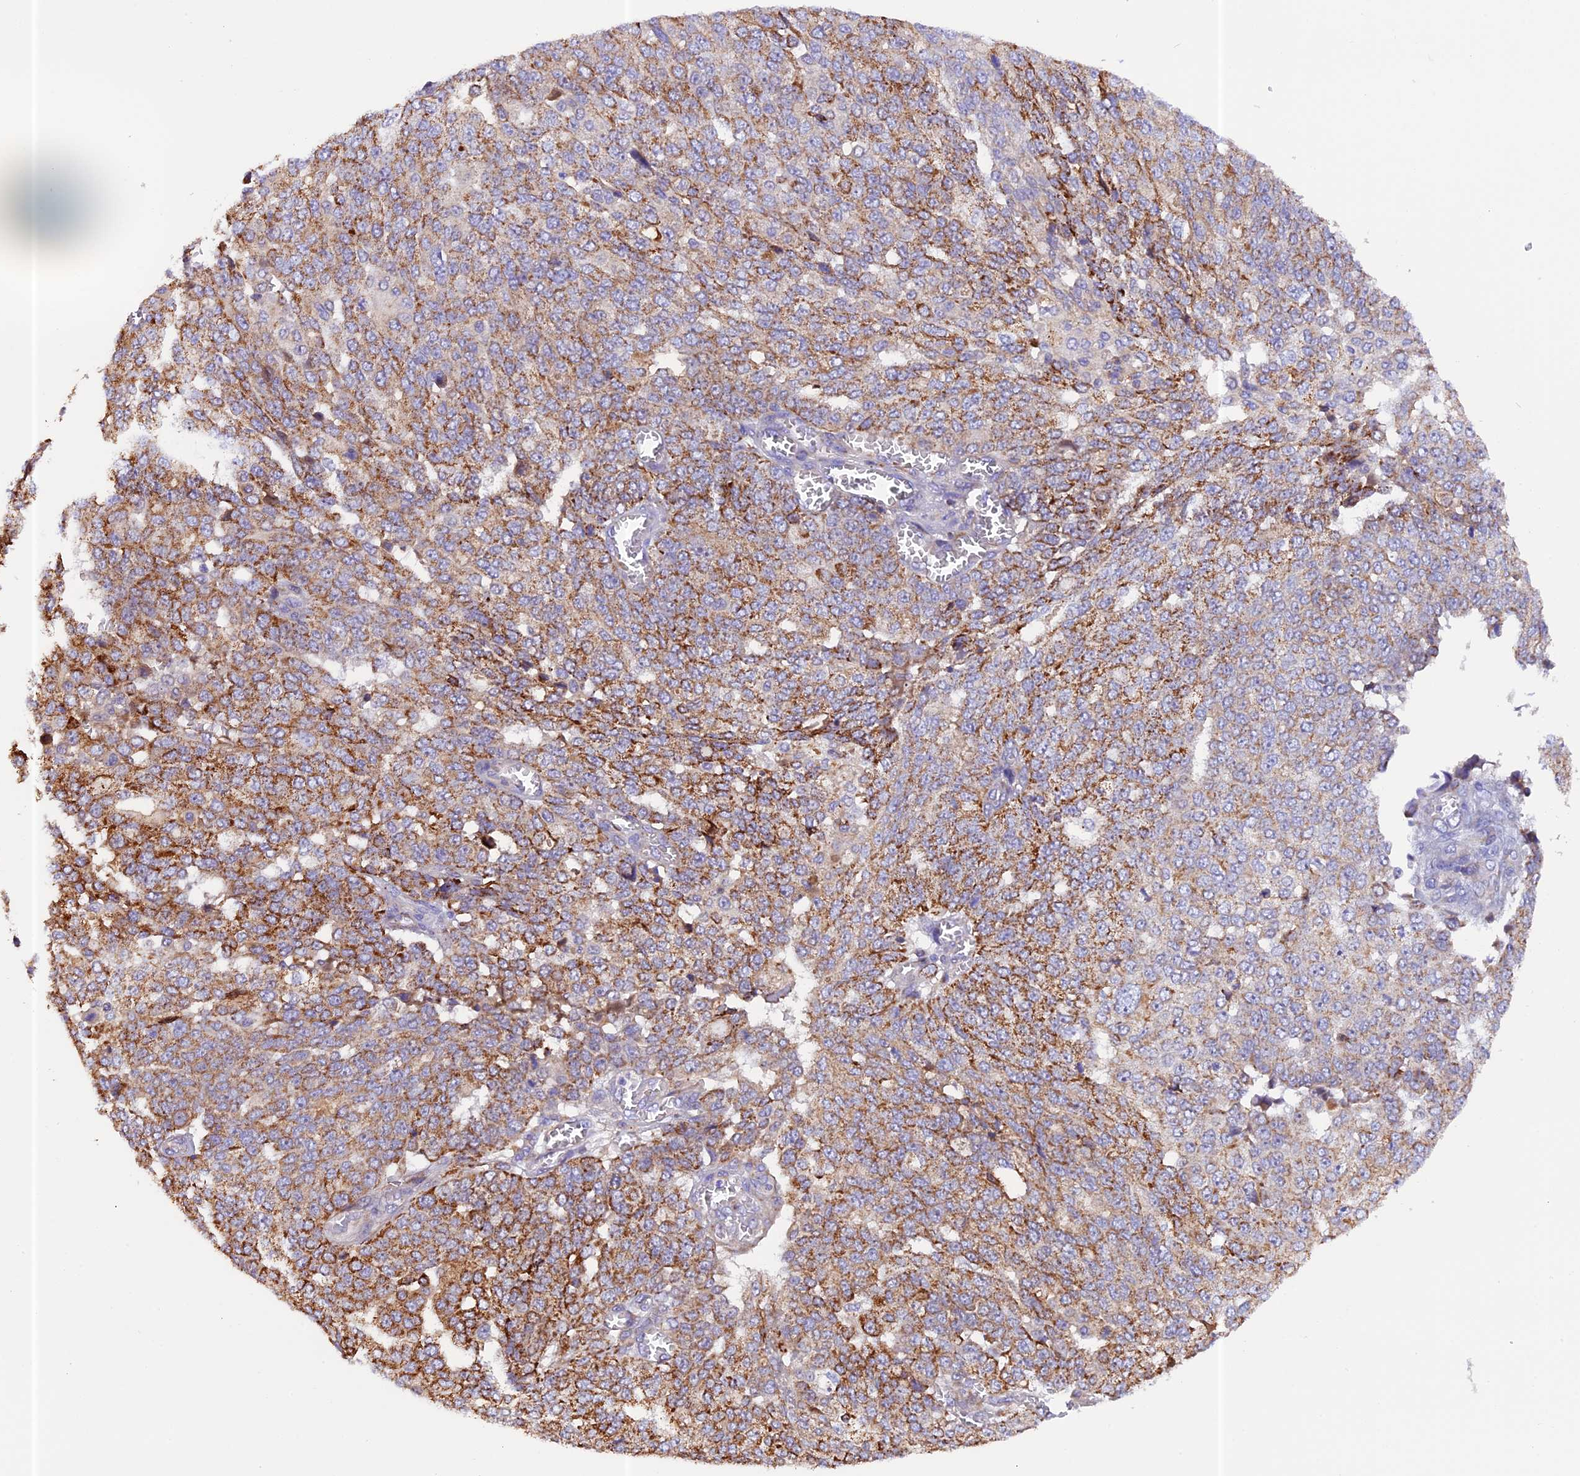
{"staining": {"intensity": "moderate", "quantity": ">75%", "location": "cytoplasmic/membranous"}, "tissue": "ovarian cancer", "cell_type": "Tumor cells", "image_type": "cancer", "snomed": [{"axis": "morphology", "description": "Cystadenocarcinoma, serous, NOS"}, {"axis": "topography", "description": "Soft tissue"}, {"axis": "topography", "description": "Ovary"}], "caption": "This photomicrograph shows immunohistochemistry staining of ovarian serous cystadenocarcinoma, with medium moderate cytoplasmic/membranous staining in approximately >75% of tumor cells.", "gene": "METTL22", "patient": {"sex": "female", "age": 57}}